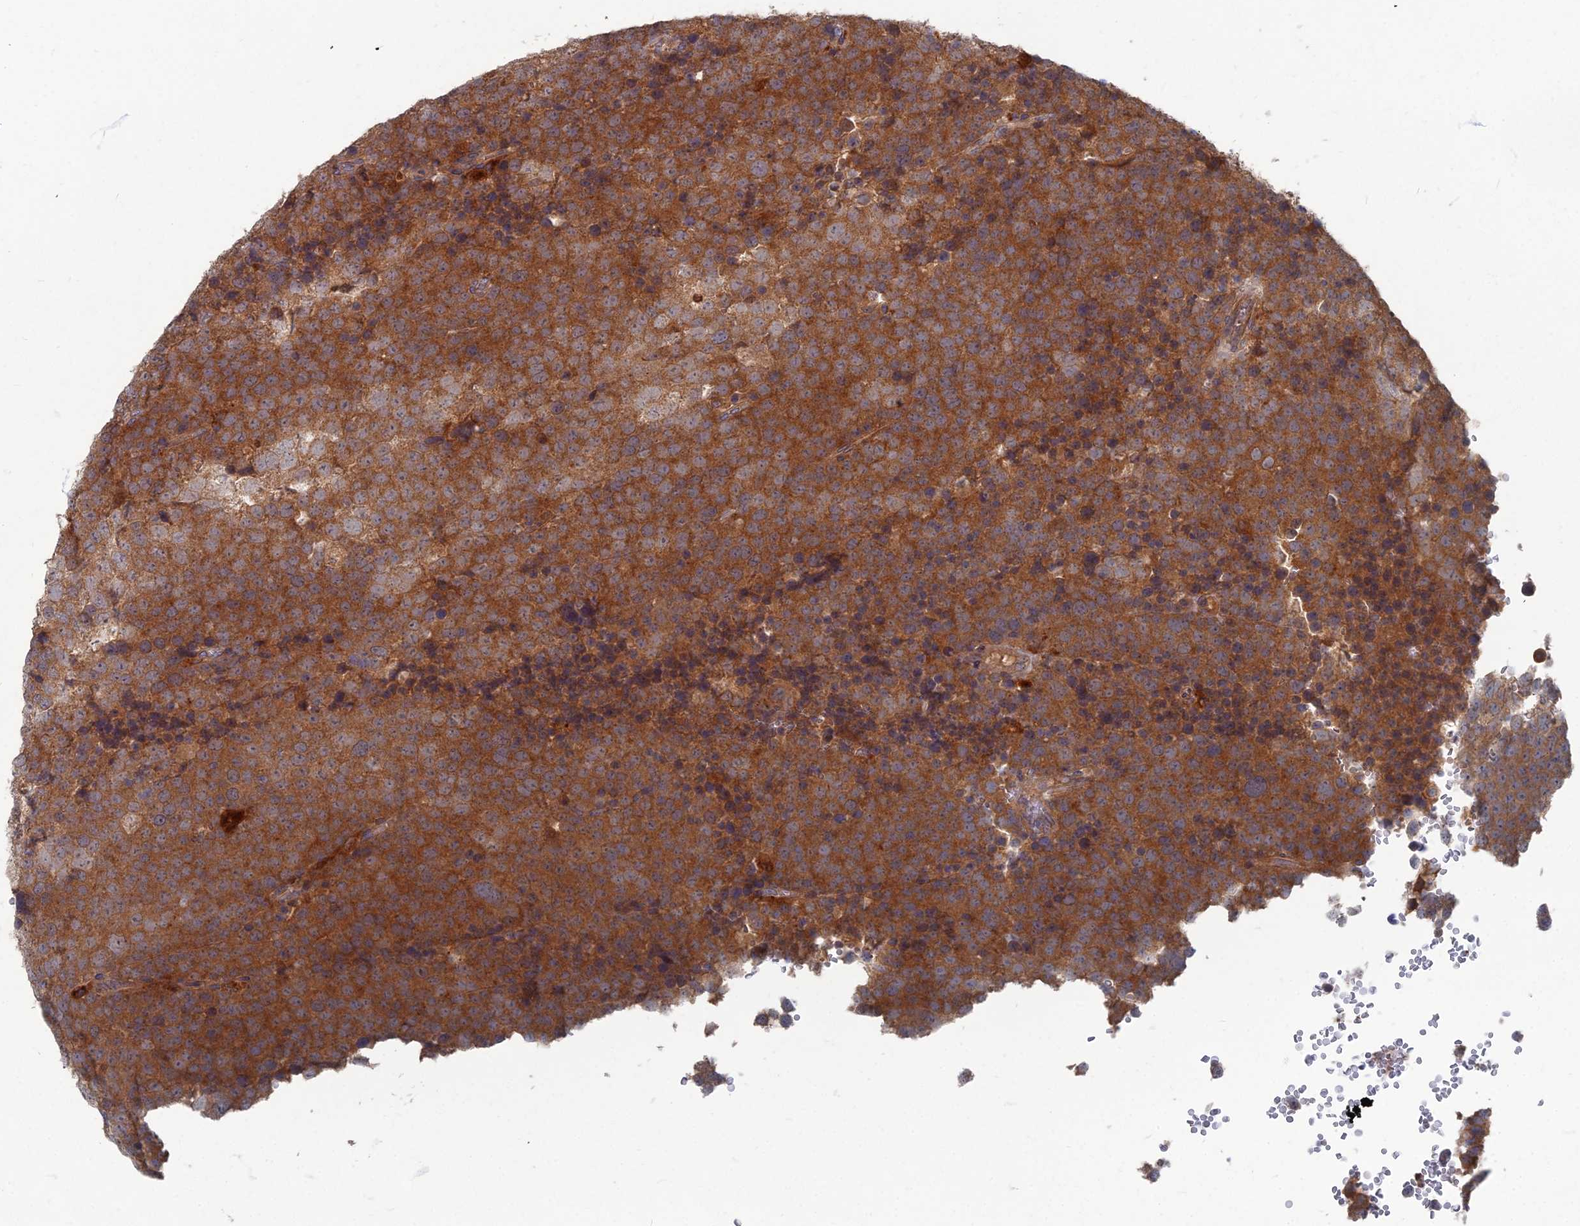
{"staining": {"intensity": "strong", "quantity": ">75%", "location": "cytoplasmic/membranous"}, "tissue": "testis cancer", "cell_type": "Tumor cells", "image_type": "cancer", "snomed": [{"axis": "morphology", "description": "Seminoma, NOS"}, {"axis": "topography", "description": "Testis"}], "caption": "Immunohistochemistry (IHC) staining of seminoma (testis), which displays high levels of strong cytoplasmic/membranous staining in approximately >75% of tumor cells indicating strong cytoplasmic/membranous protein expression. The staining was performed using DAB (brown) for protein detection and nuclei were counterstained in hematoxylin (blue).", "gene": "PPCDC", "patient": {"sex": "male", "age": 71}}